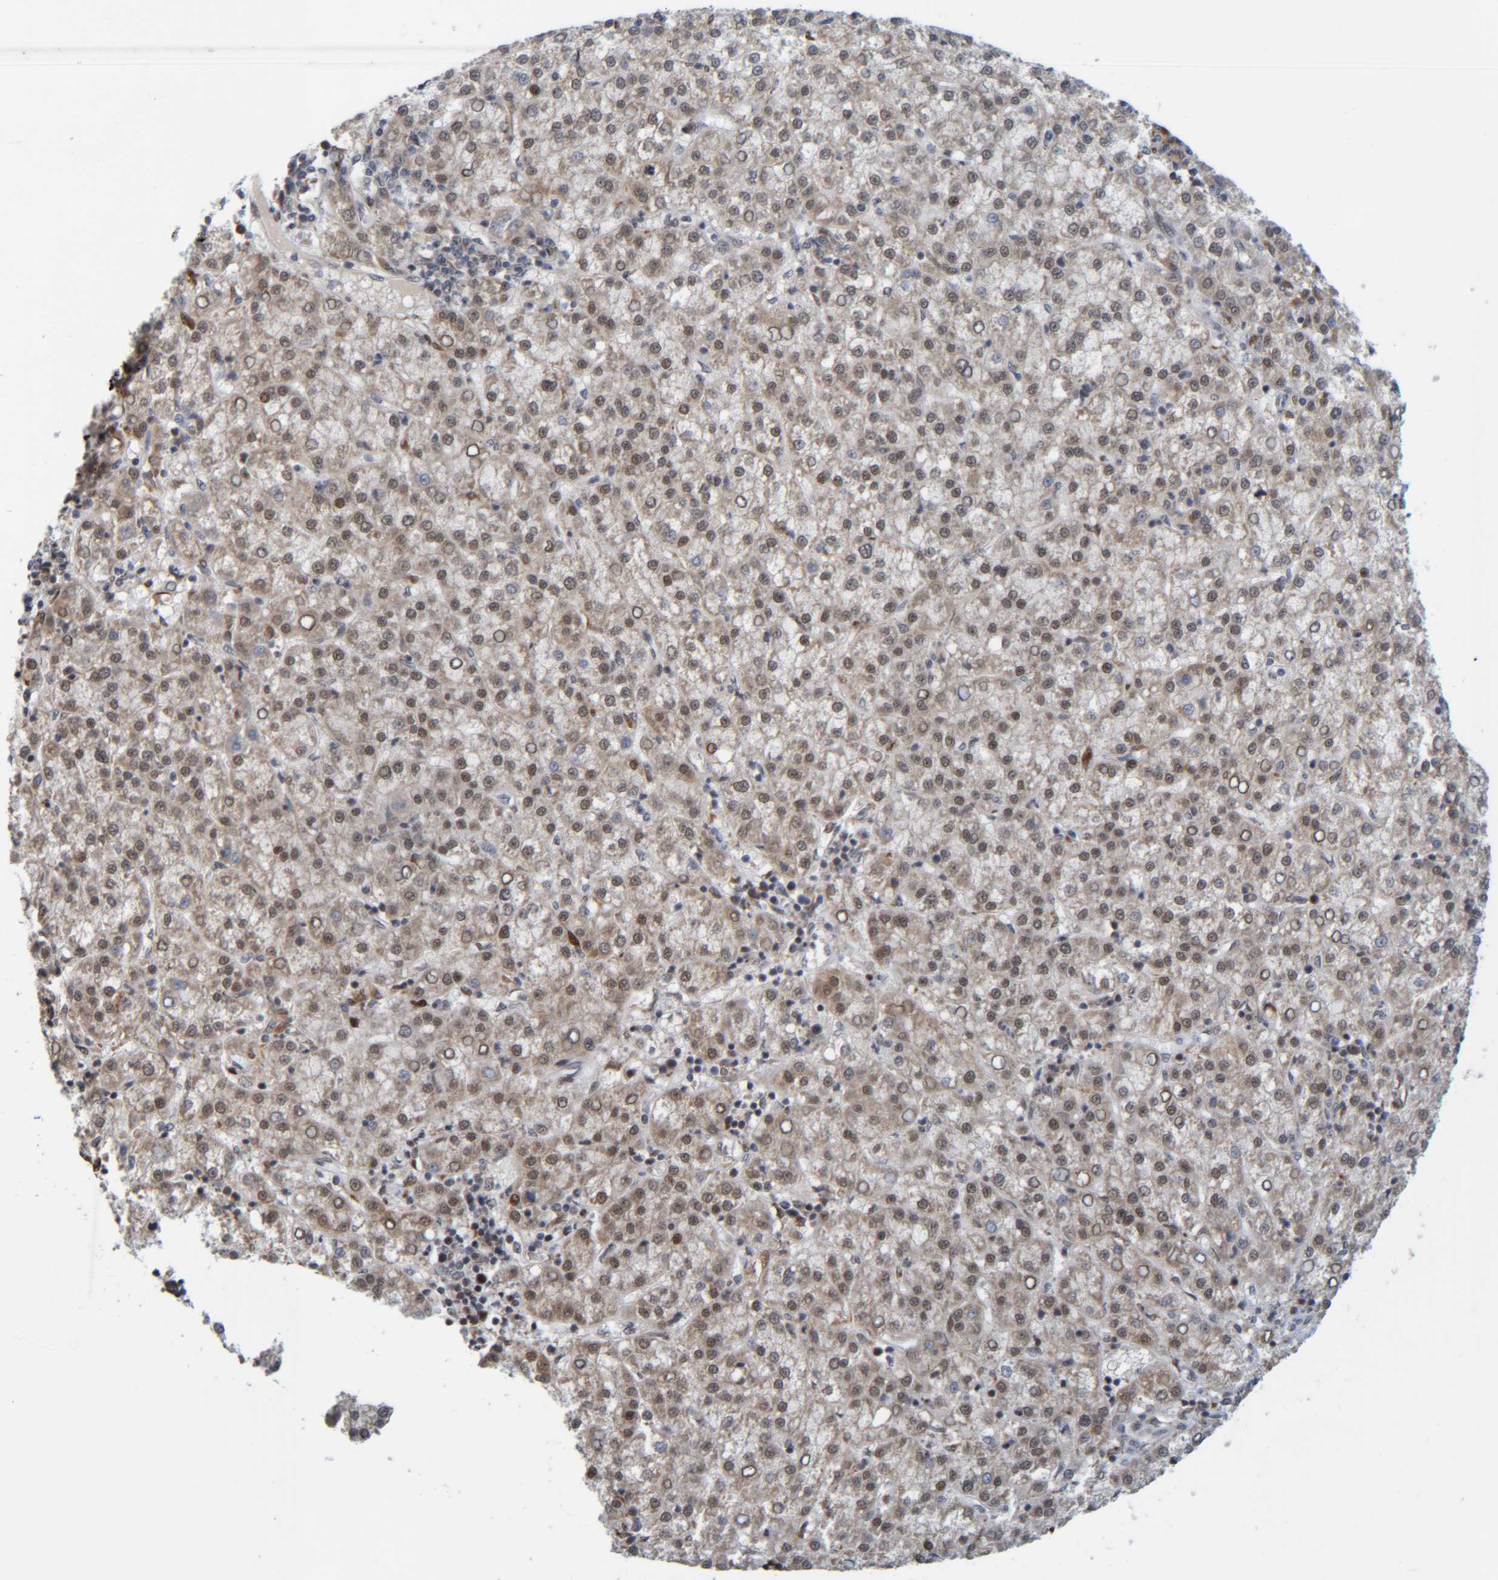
{"staining": {"intensity": "weak", "quantity": "25%-75%", "location": "nuclear"}, "tissue": "liver cancer", "cell_type": "Tumor cells", "image_type": "cancer", "snomed": [{"axis": "morphology", "description": "Carcinoma, Hepatocellular, NOS"}, {"axis": "topography", "description": "Liver"}], "caption": "Immunohistochemistry of liver hepatocellular carcinoma displays low levels of weak nuclear positivity in about 25%-75% of tumor cells. (DAB (3,3'-diaminobenzidine) IHC with brightfield microscopy, high magnification).", "gene": "CCDC57", "patient": {"sex": "female", "age": 58}}